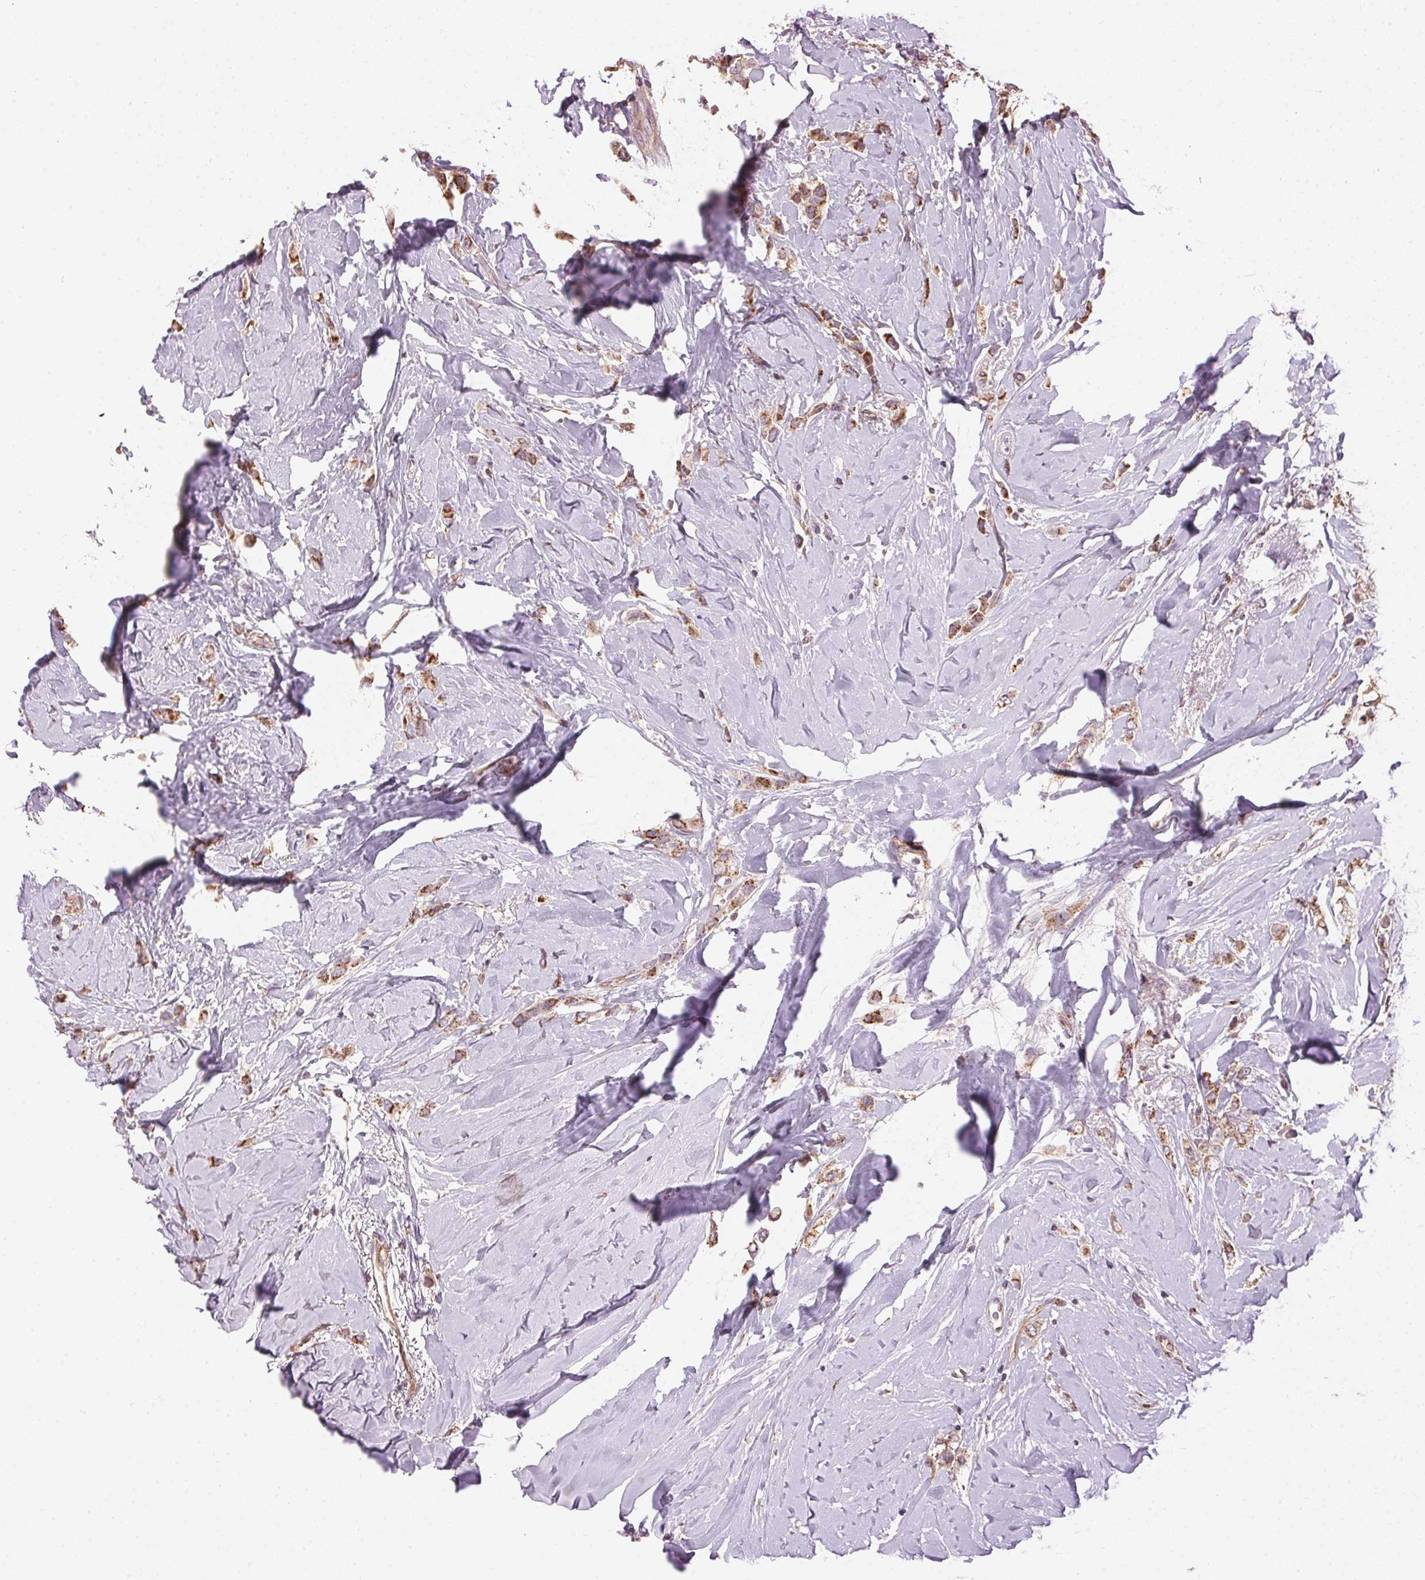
{"staining": {"intensity": "moderate", "quantity": ">75%", "location": "cytoplasmic/membranous"}, "tissue": "breast cancer", "cell_type": "Tumor cells", "image_type": "cancer", "snomed": [{"axis": "morphology", "description": "Lobular carcinoma"}, {"axis": "topography", "description": "Breast"}], "caption": "Breast cancer stained with a protein marker reveals moderate staining in tumor cells.", "gene": "GOLPH3", "patient": {"sex": "female", "age": 66}}